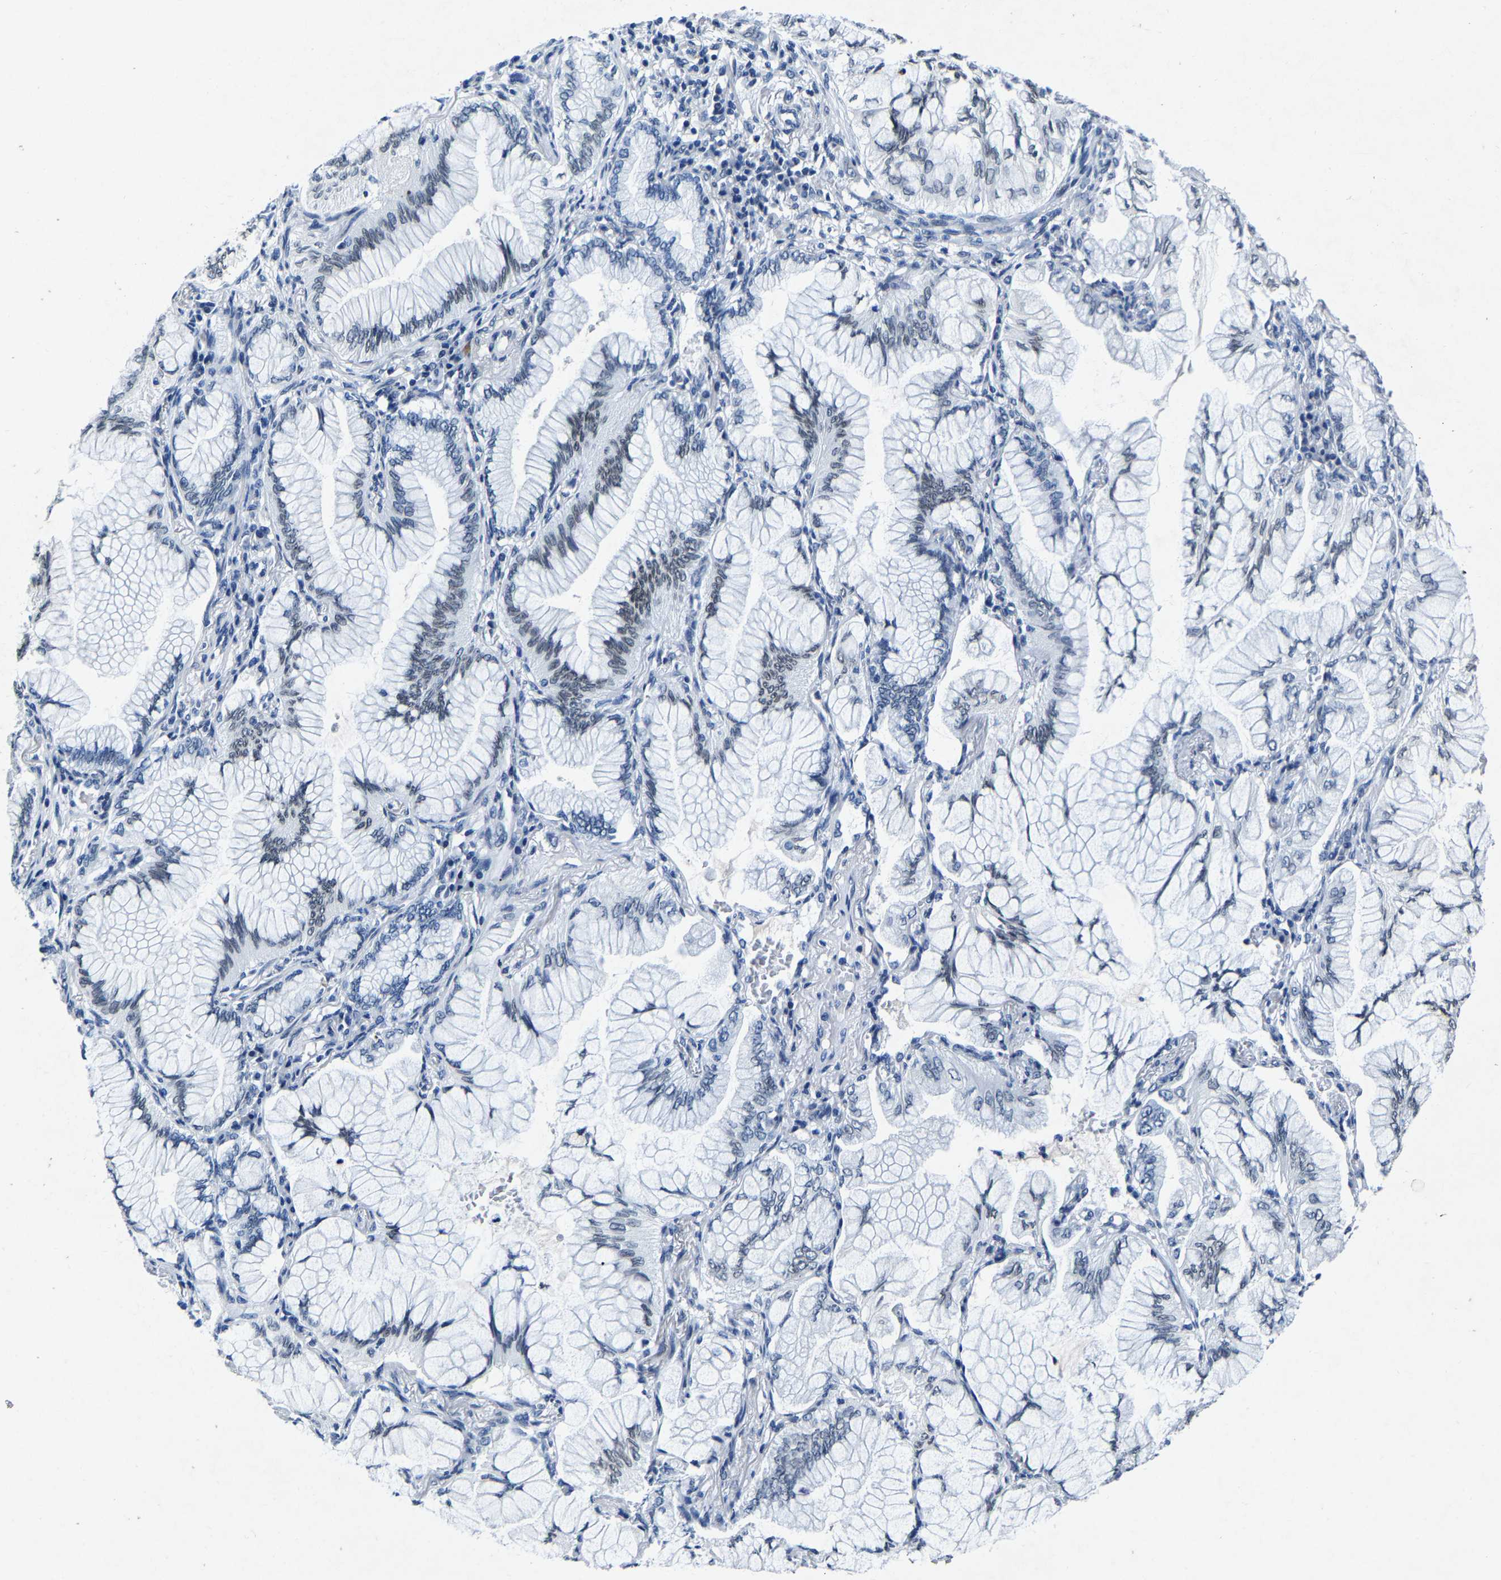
{"staining": {"intensity": "weak", "quantity": "<25%", "location": "nuclear"}, "tissue": "lung cancer", "cell_type": "Tumor cells", "image_type": "cancer", "snomed": [{"axis": "morphology", "description": "Adenocarcinoma, NOS"}, {"axis": "topography", "description": "Lung"}], "caption": "An immunohistochemistry (IHC) image of lung cancer (adenocarcinoma) is shown. There is no staining in tumor cells of lung cancer (adenocarcinoma). (DAB (3,3'-diaminobenzidine) immunohistochemistry visualized using brightfield microscopy, high magnification).", "gene": "UBN2", "patient": {"sex": "female", "age": 70}}